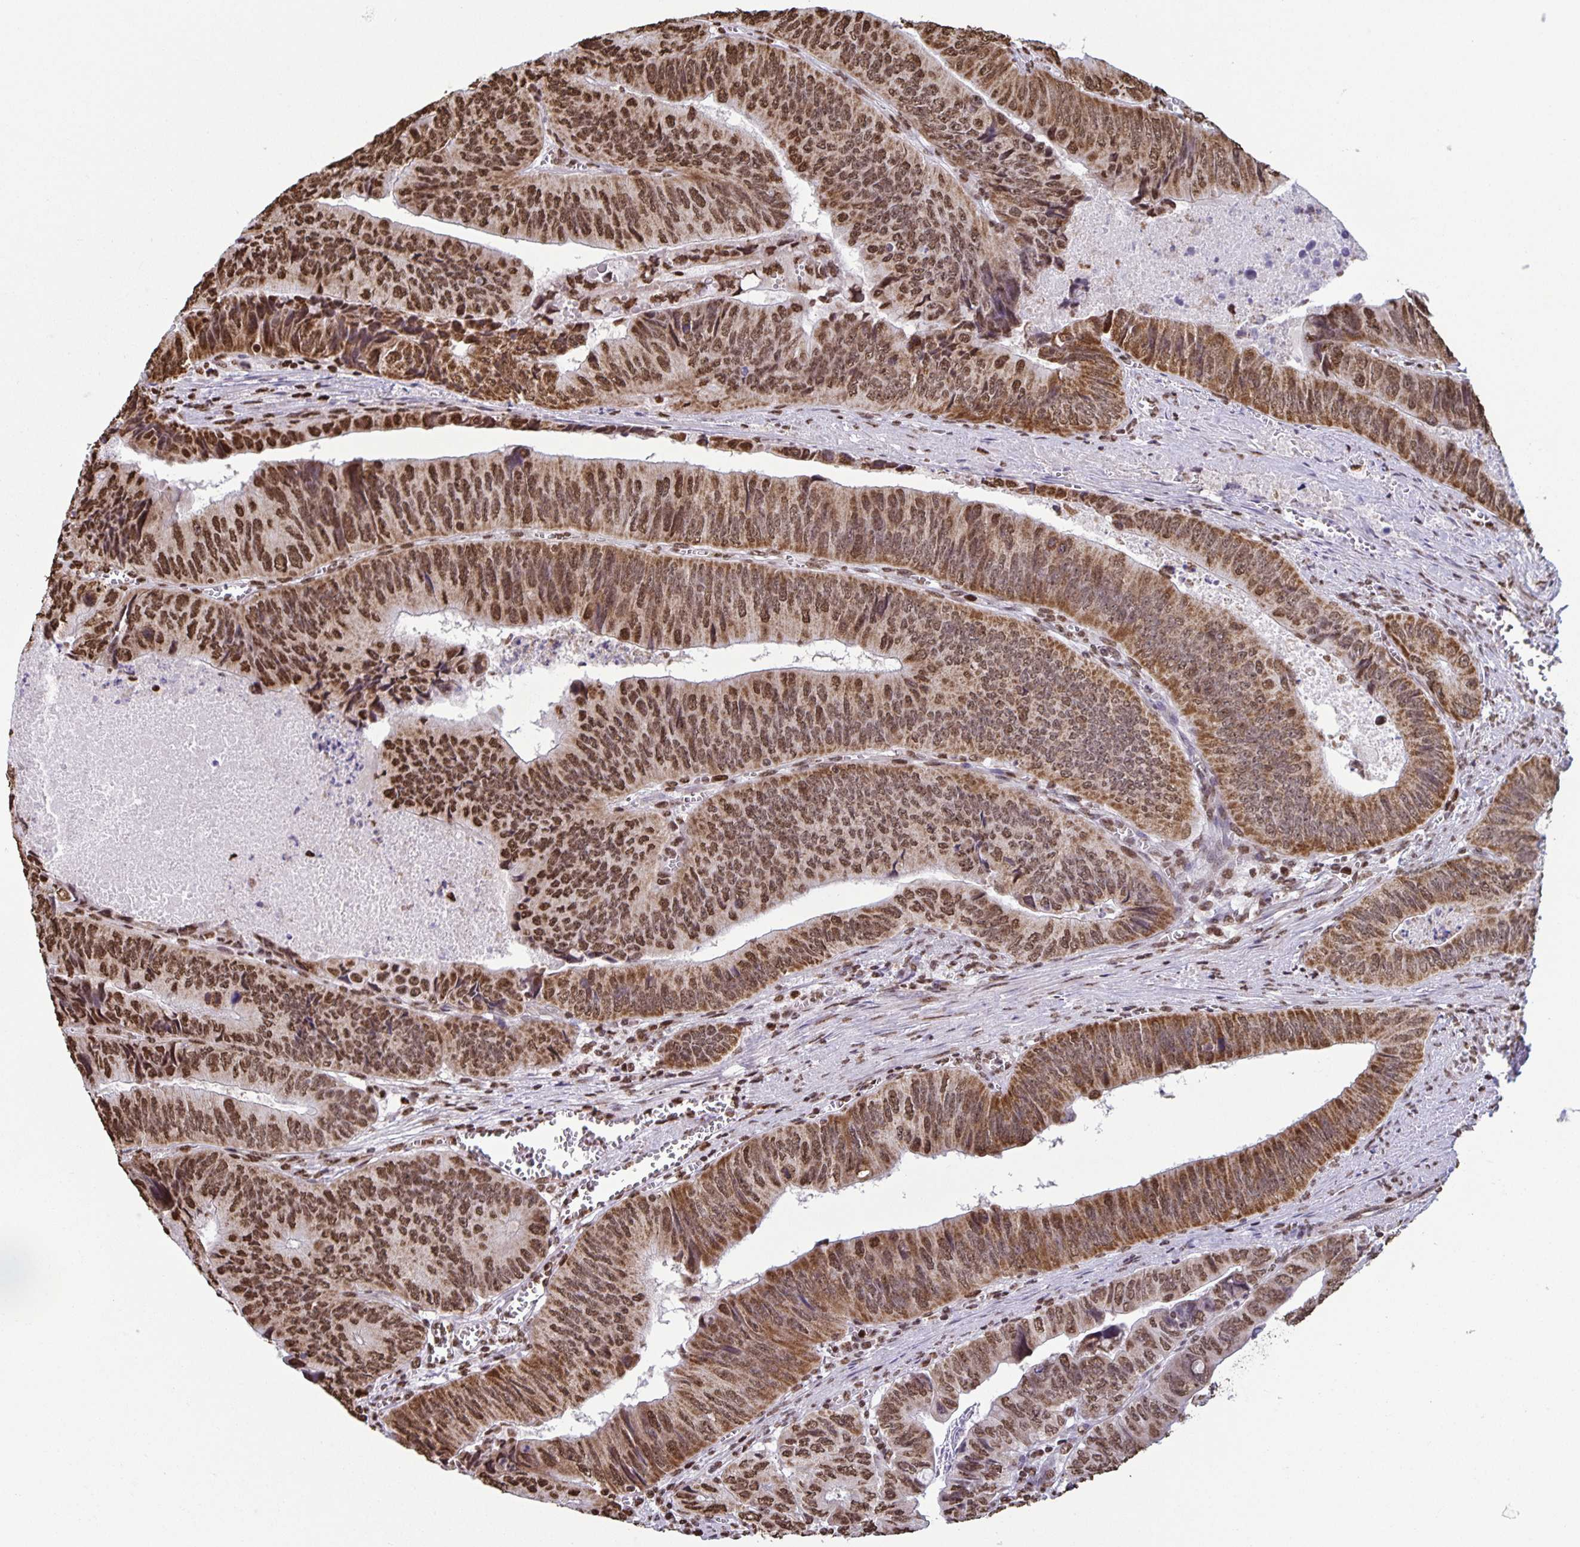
{"staining": {"intensity": "moderate", "quantity": ">75%", "location": "cytoplasmic/membranous,nuclear"}, "tissue": "colorectal cancer", "cell_type": "Tumor cells", "image_type": "cancer", "snomed": [{"axis": "morphology", "description": "Adenocarcinoma, NOS"}, {"axis": "topography", "description": "Colon"}], "caption": "Protein analysis of colorectal cancer (adenocarcinoma) tissue displays moderate cytoplasmic/membranous and nuclear staining in about >75% of tumor cells.", "gene": "DUT", "patient": {"sex": "female", "age": 84}}